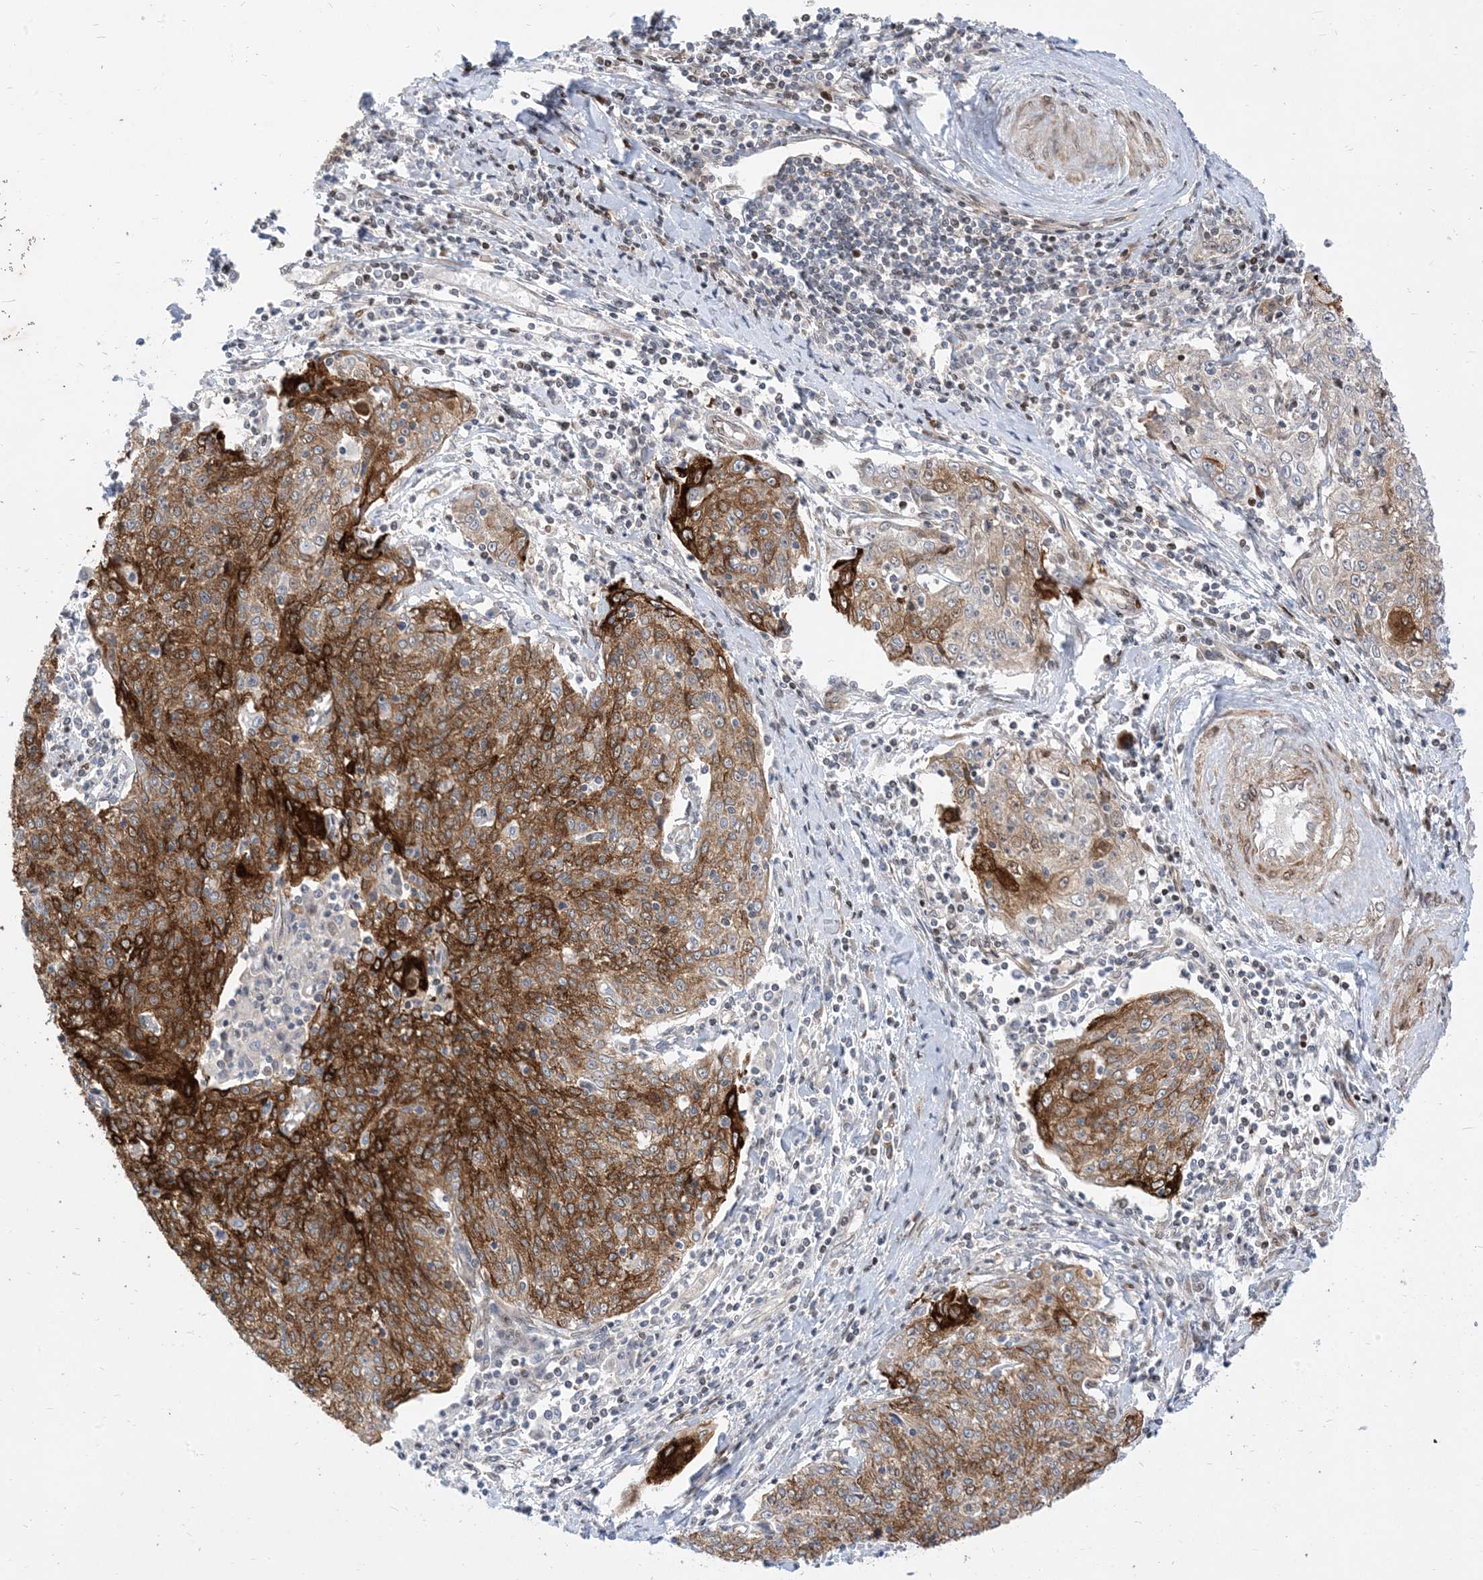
{"staining": {"intensity": "moderate", "quantity": ">75%", "location": "cytoplasmic/membranous"}, "tissue": "cervical cancer", "cell_type": "Tumor cells", "image_type": "cancer", "snomed": [{"axis": "morphology", "description": "Squamous cell carcinoma, NOS"}, {"axis": "topography", "description": "Cervix"}], "caption": "Immunohistochemistry (IHC) of human cervical cancer demonstrates medium levels of moderate cytoplasmic/membranous expression in approximately >75% of tumor cells.", "gene": "TYSND1", "patient": {"sex": "female", "age": 48}}